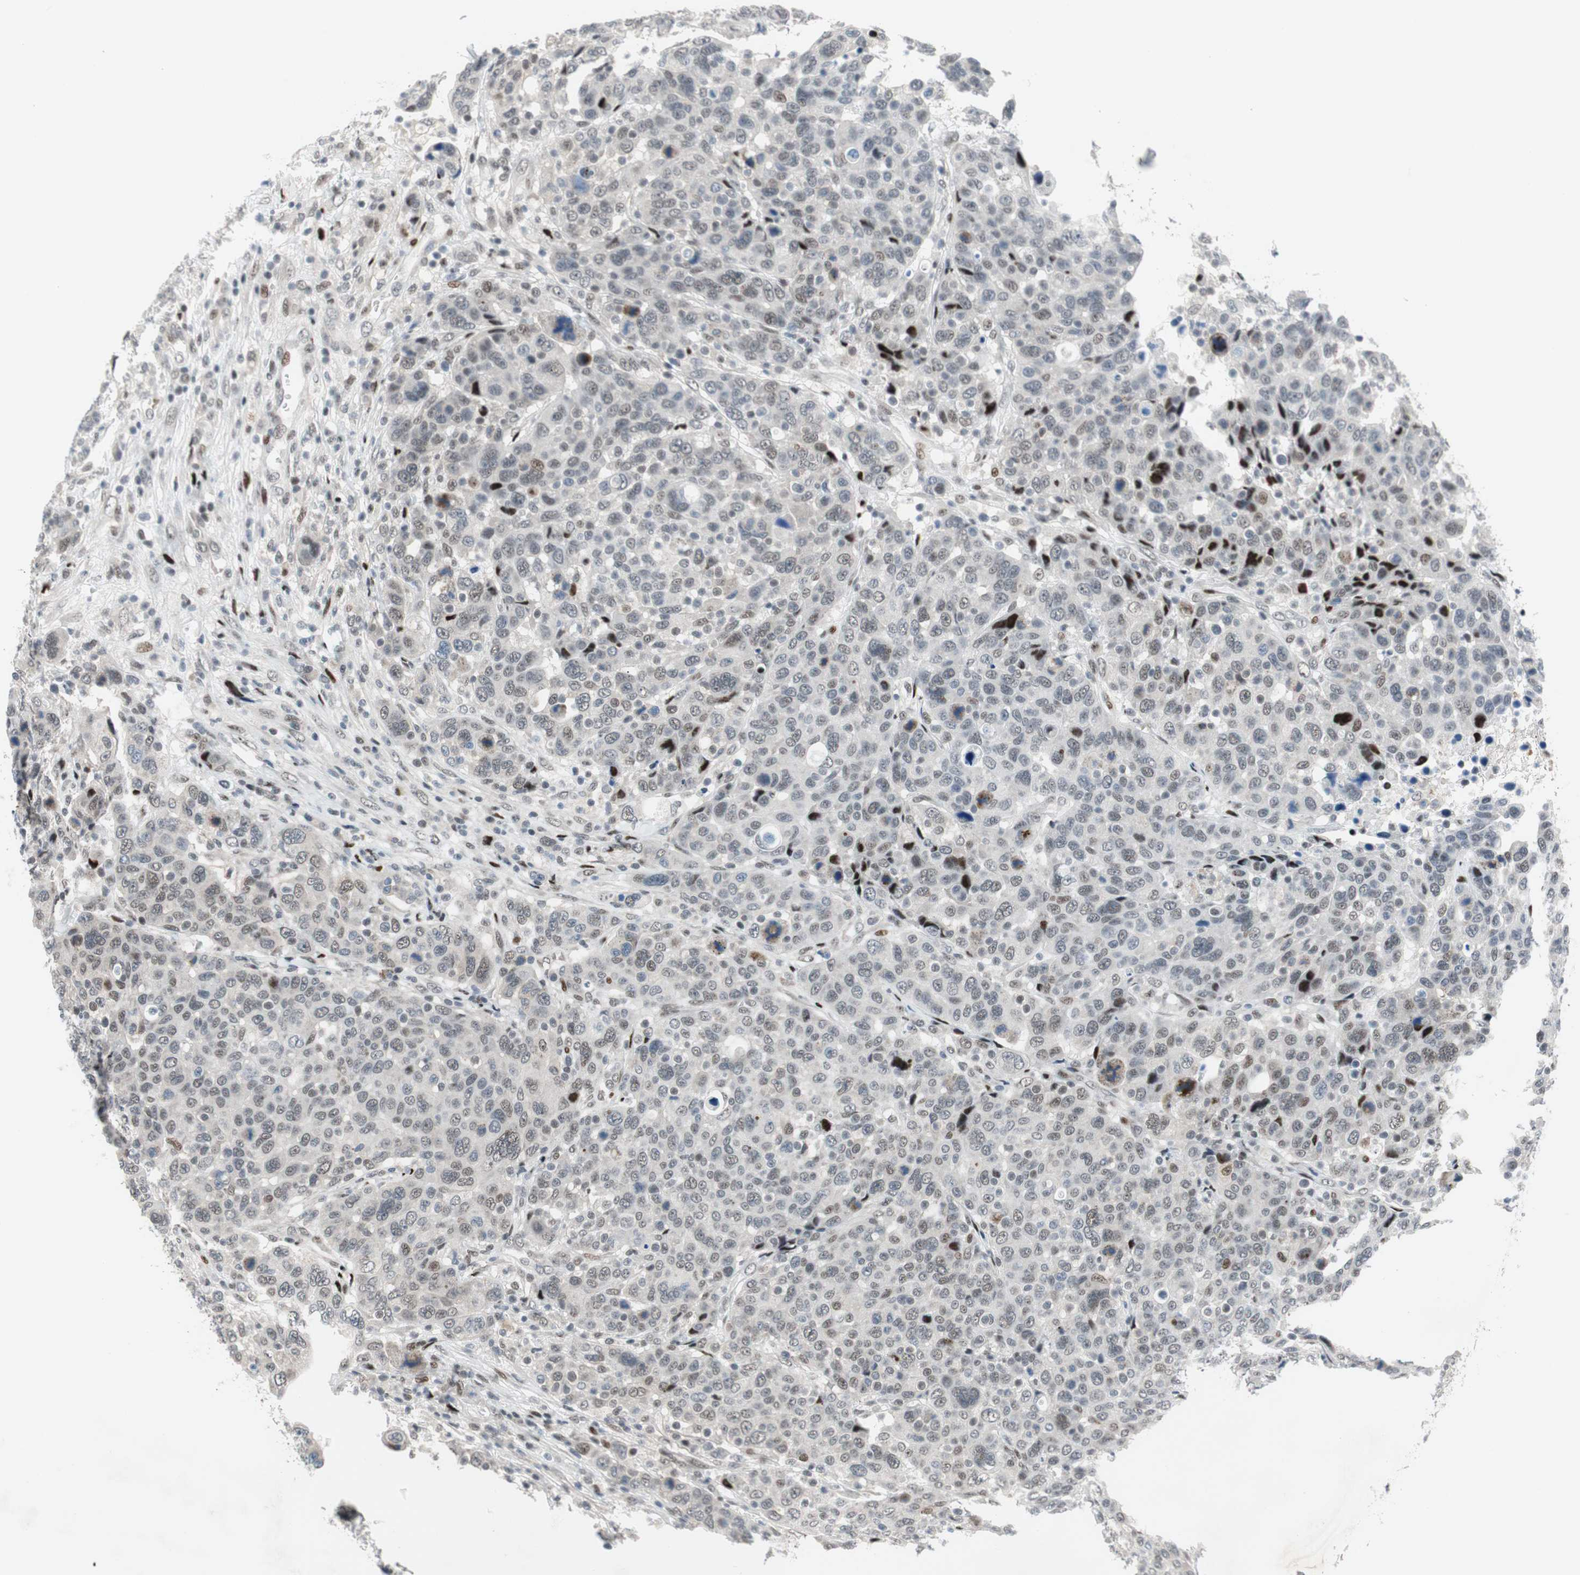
{"staining": {"intensity": "weak", "quantity": "25%-75%", "location": "cytoplasmic/membranous"}, "tissue": "breast cancer", "cell_type": "Tumor cells", "image_type": "cancer", "snomed": [{"axis": "morphology", "description": "Duct carcinoma"}, {"axis": "topography", "description": "Breast"}], "caption": "IHC staining of infiltrating ductal carcinoma (breast), which demonstrates low levels of weak cytoplasmic/membranous staining in approximately 25%-75% of tumor cells indicating weak cytoplasmic/membranous protein expression. The staining was performed using DAB (brown) for protein detection and nuclei were counterstained in hematoxylin (blue).", "gene": "FBXO44", "patient": {"sex": "female", "age": 37}}